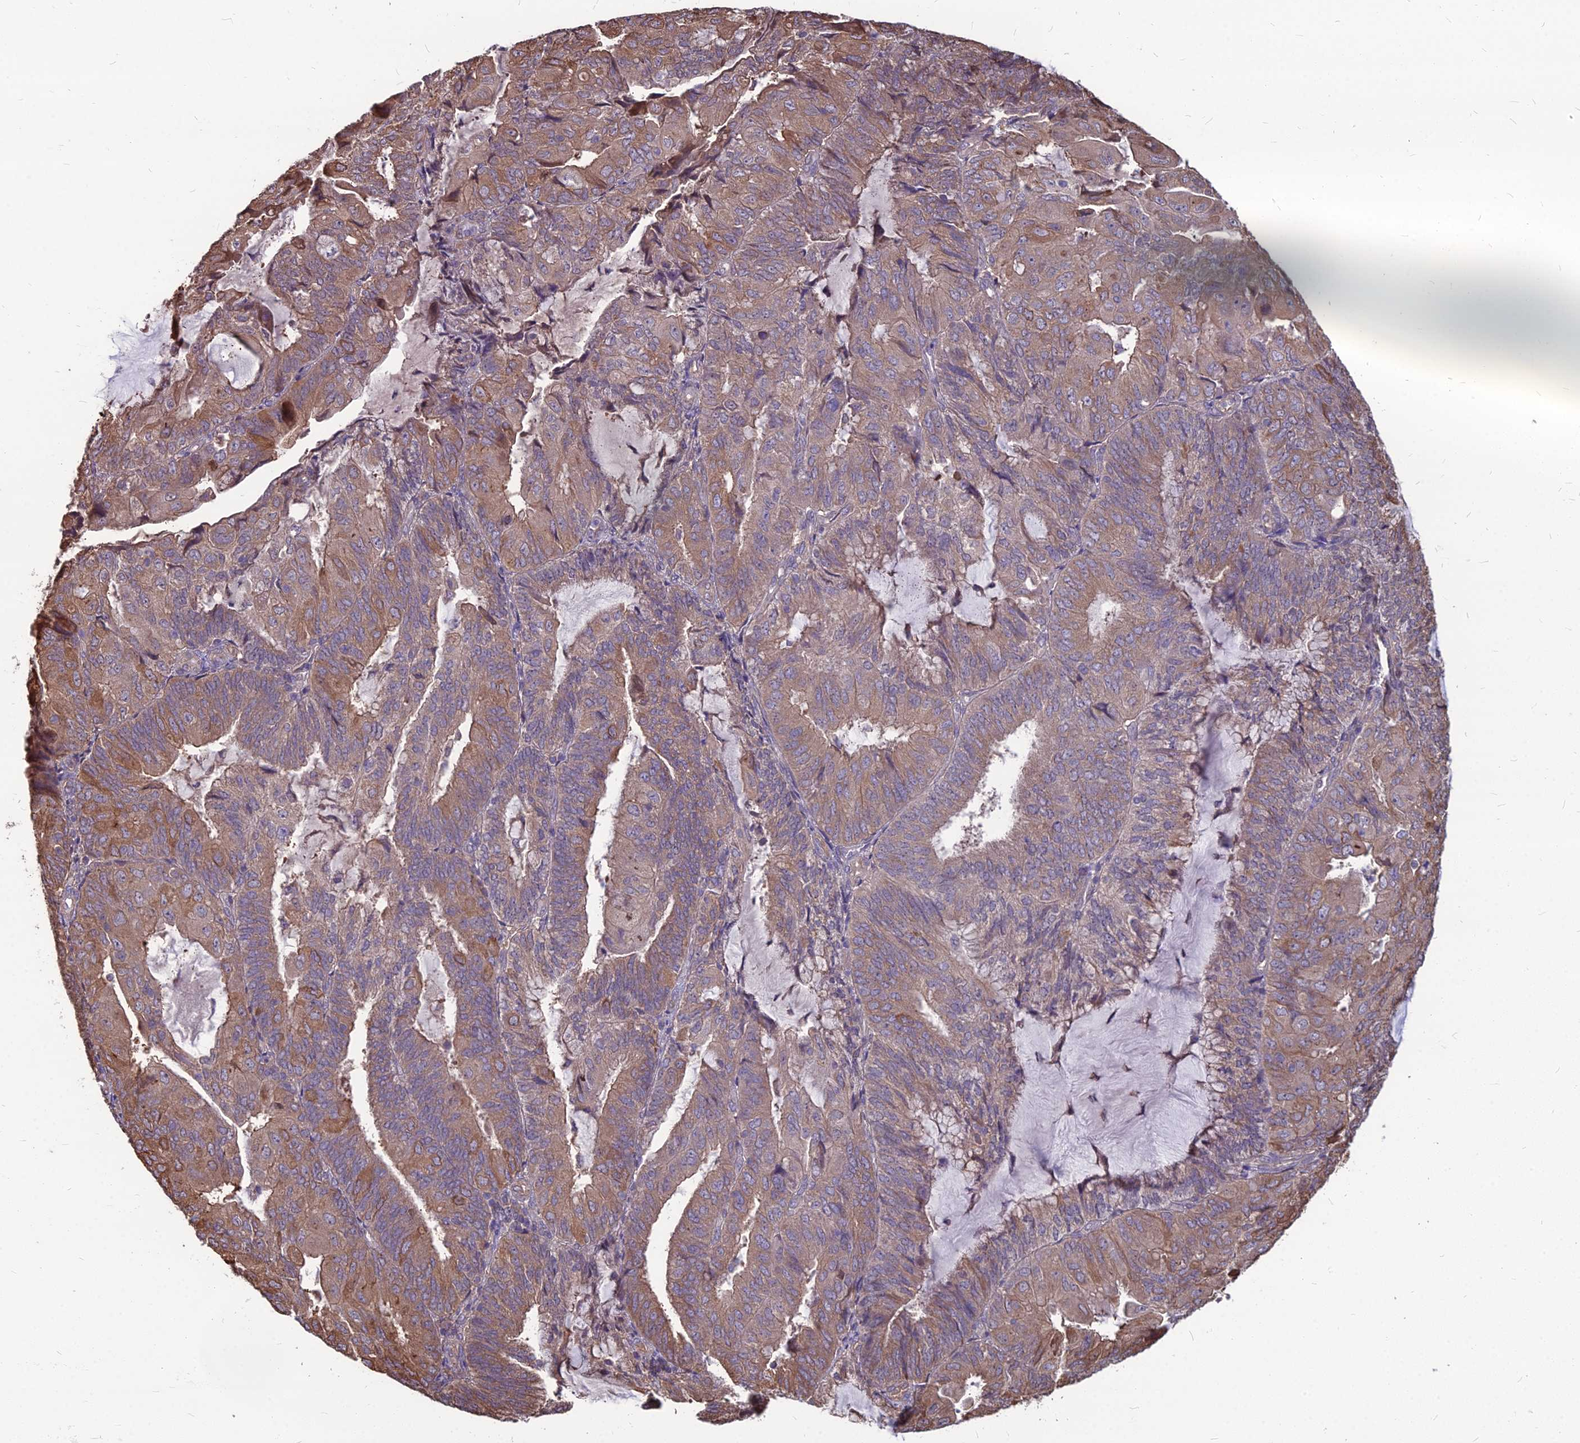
{"staining": {"intensity": "moderate", "quantity": "25%-75%", "location": "cytoplasmic/membranous"}, "tissue": "endometrial cancer", "cell_type": "Tumor cells", "image_type": "cancer", "snomed": [{"axis": "morphology", "description": "Adenocarcinoma, NOS"}, {"axis": "topography", "description": "Endometrium"}], "caption": "Human endometrial cancer stained with a protein marker exhibits moderate staining in tumor cells.", "gene": "LSM6", "patient": {"sex": "female", "age": 81}}